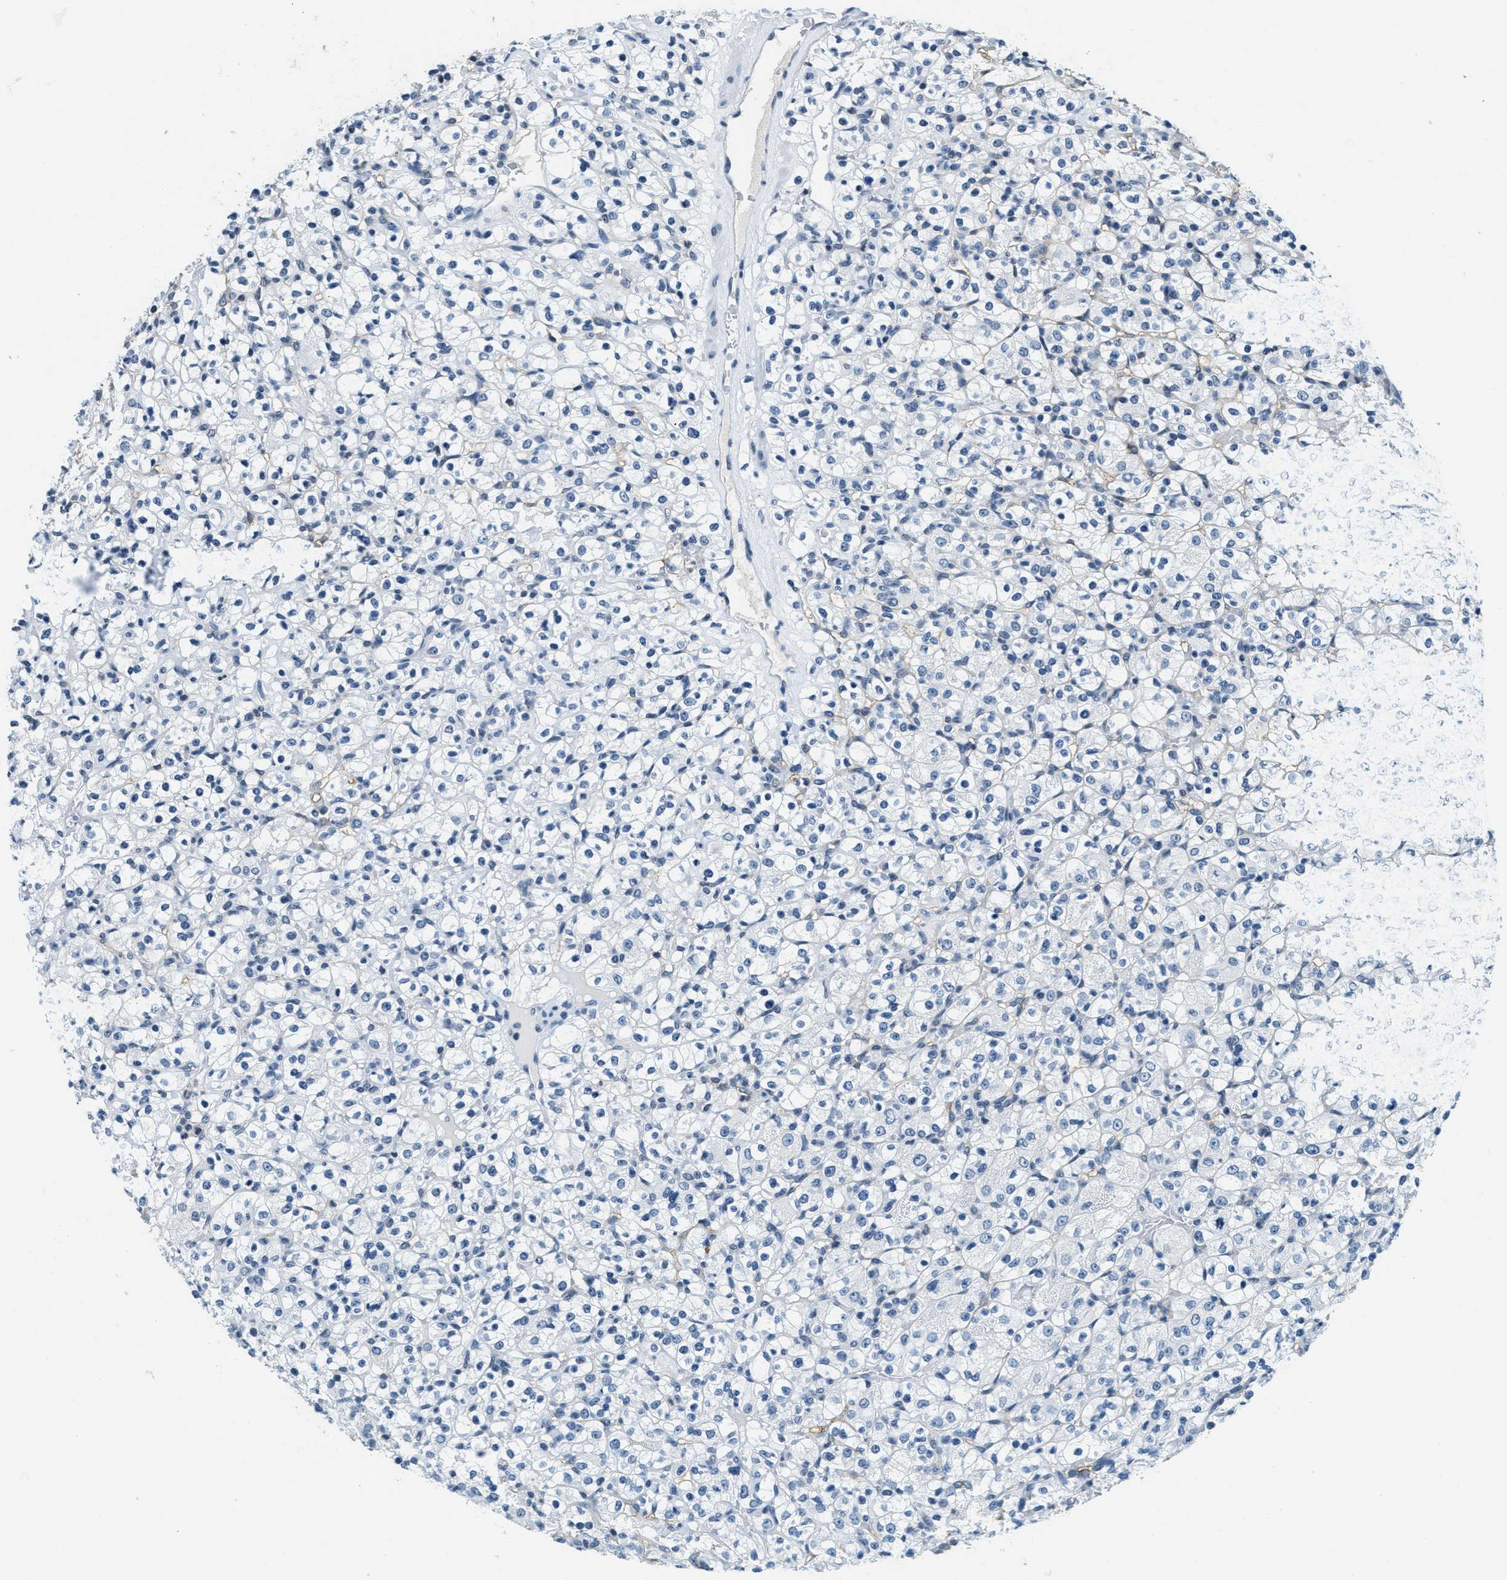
{"staining": {"intensity": "negative", "quantity": "none", "location": "none"}, "tissue": "renal cancer", "cell_type": "Tumor cells", "image_type": "cancer", "snomed": [{"axis": "morphology", "description": "Normal tissue, NOS"}, {"axis": "morphology", "description": "Adenocarcinoma, NOS"}, {"axis": "topography", "description": "Kidney"}], "caption": "The micrograph shows no staining of tumor cells in renal cancer.", "gene": "CA4", "patient": {"sex": "female", "age": 72}}